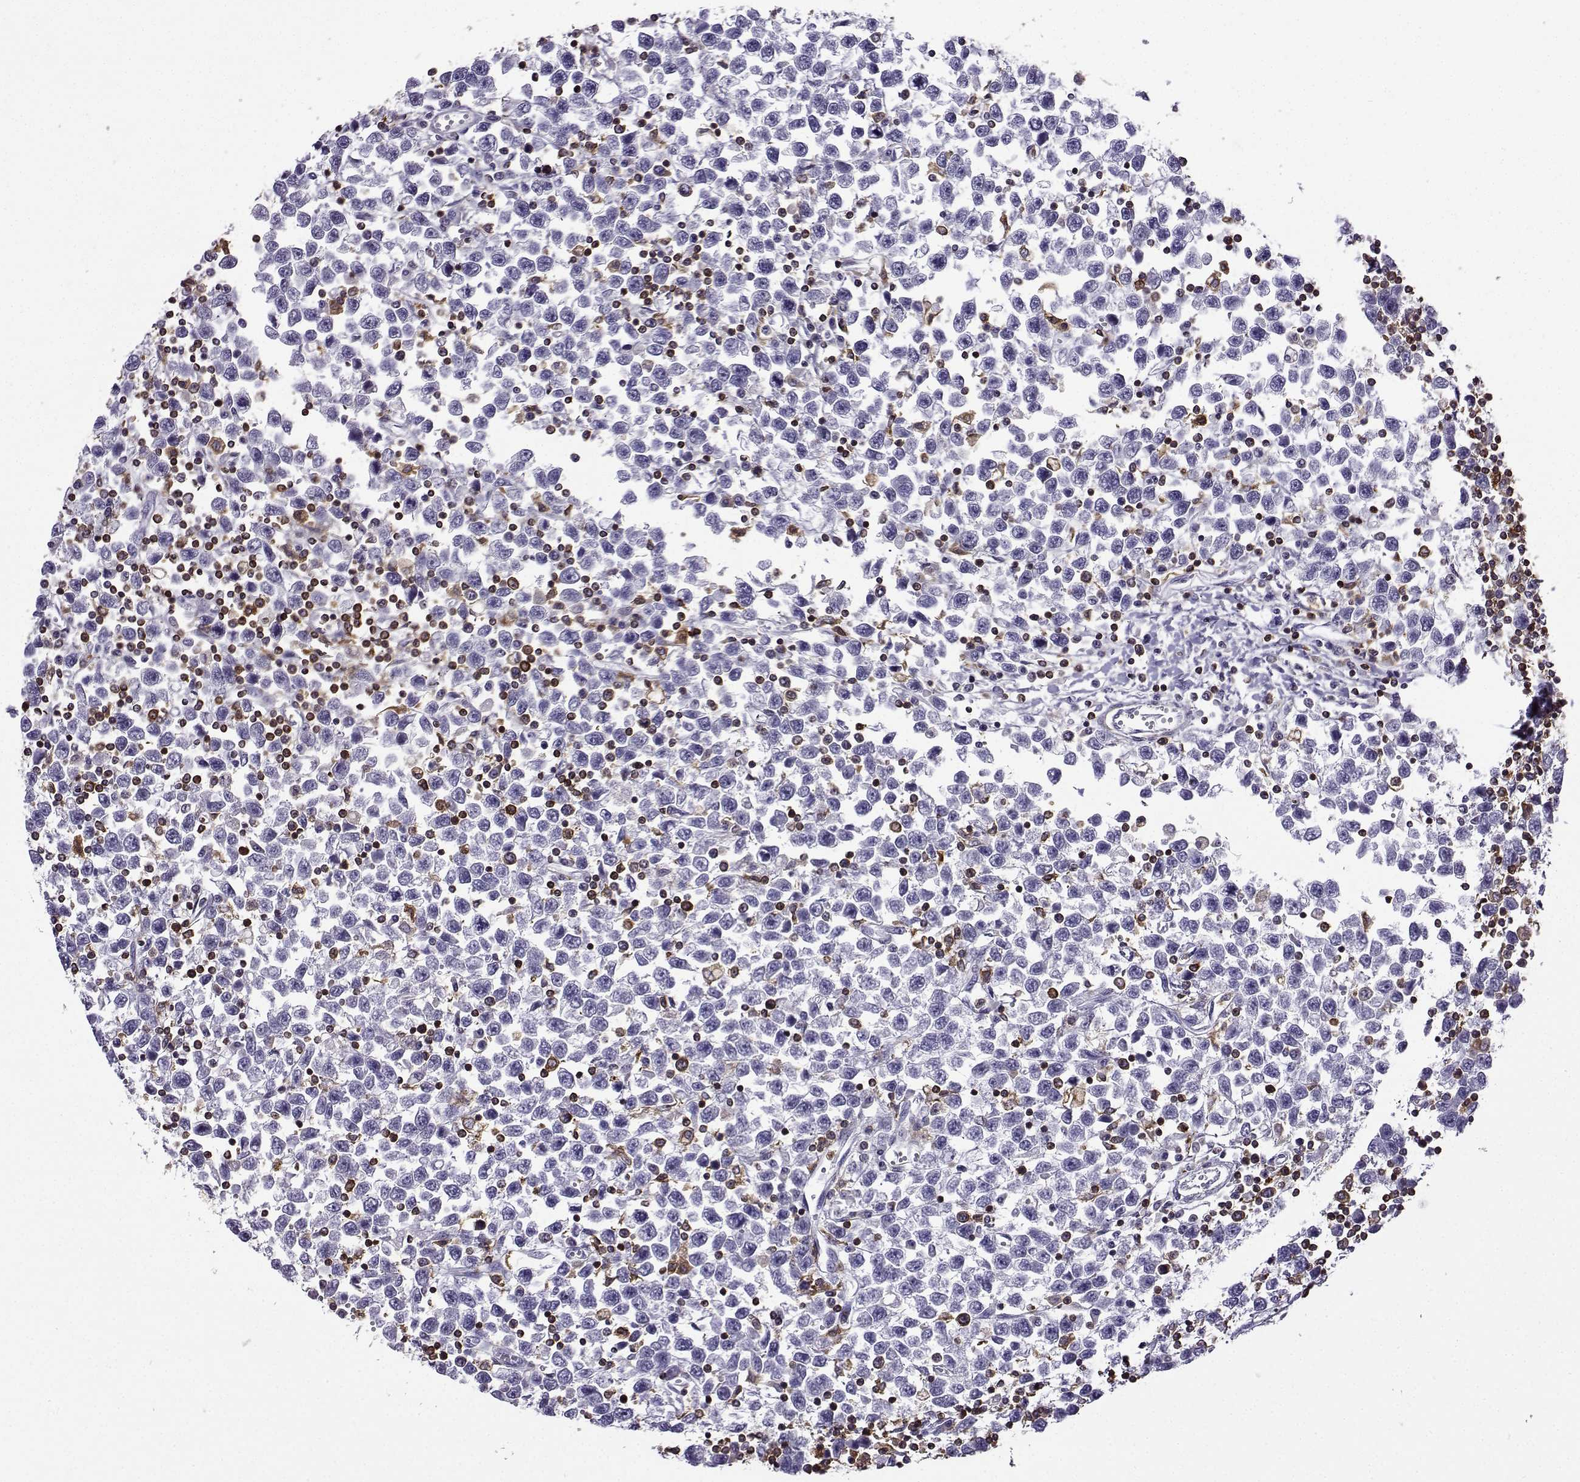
{"staining": {"intensity": "negative", "quantity": "none", "location": "none"}, "tissue": "testis cancer", "cell_type": "Tumor cells", "image_type": "cancer", "snomed": [{"axis": "morphology", "description": "Seminoma, NOS"}, {"axis": "topography", "description": "Testis"}], "caption": "This is a photomicrograph of IHC staining of testis cancer, which shows no staining in tumor cells.", "gene": "DOCK10", "patient": {"sex": "male", "age": 34}}